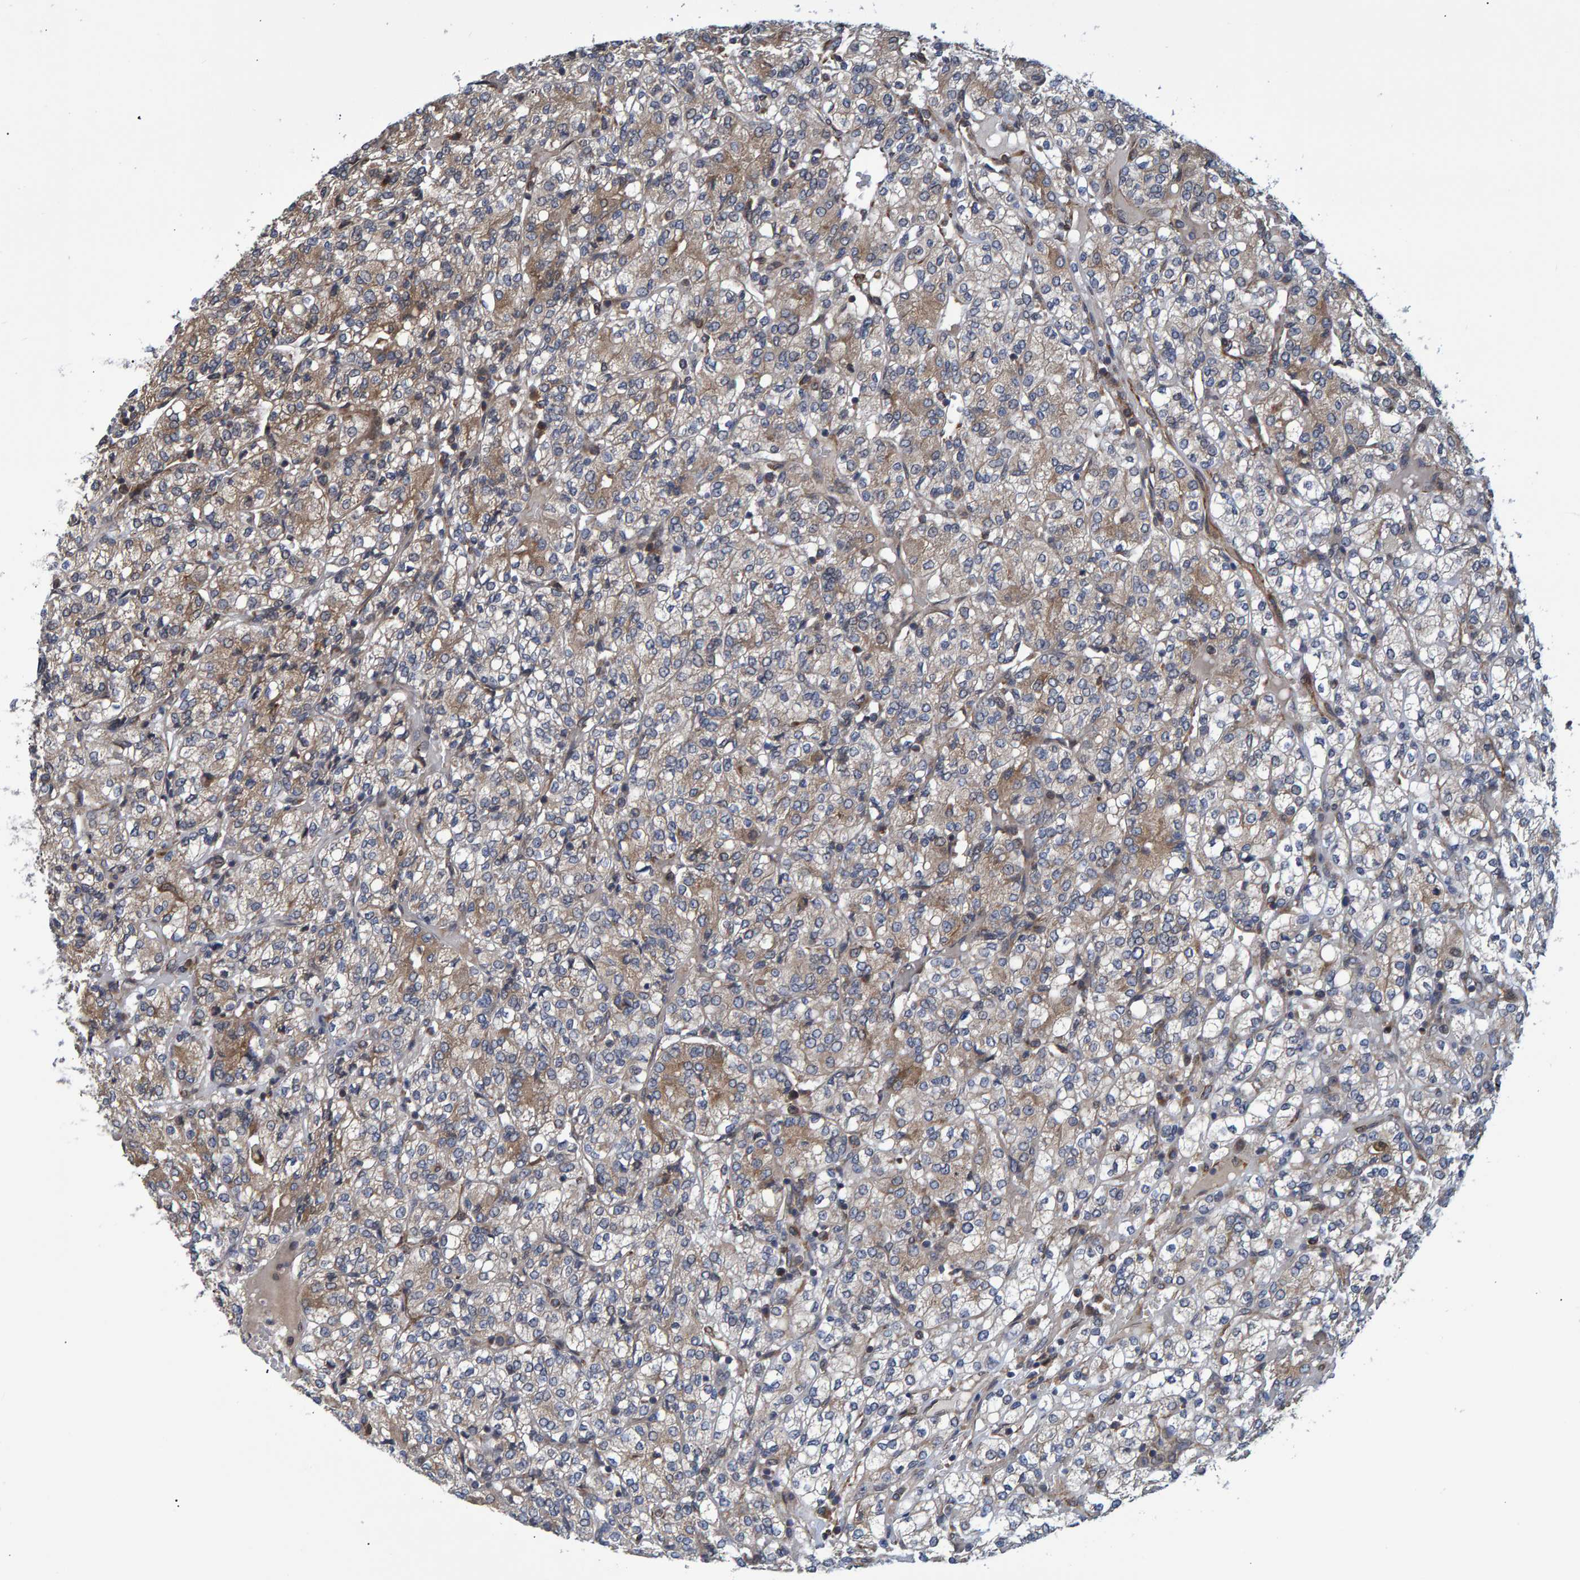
{"staining": {"intensity": "weak", "quantity": "25%-75%", "location": "cytoplasmic/membranous"}, "tissue": "renal cancer", "cell_type": "Tumor cells", "image_type": "cancer", "snomed": [{"axis": "morphology", "description": "Adenocarcinoma, NOS"}, {"axis": "topography", "description": "Kidney"}], "caption": "Renal adenocarcinoma stained with DAB IHC displays low levels of weak cytoplasmic/membranous positivity in about 25%-75% of tumor cells.", "gene": "ATP6V1H", "patient": {"sex": "male", "age": 77}}